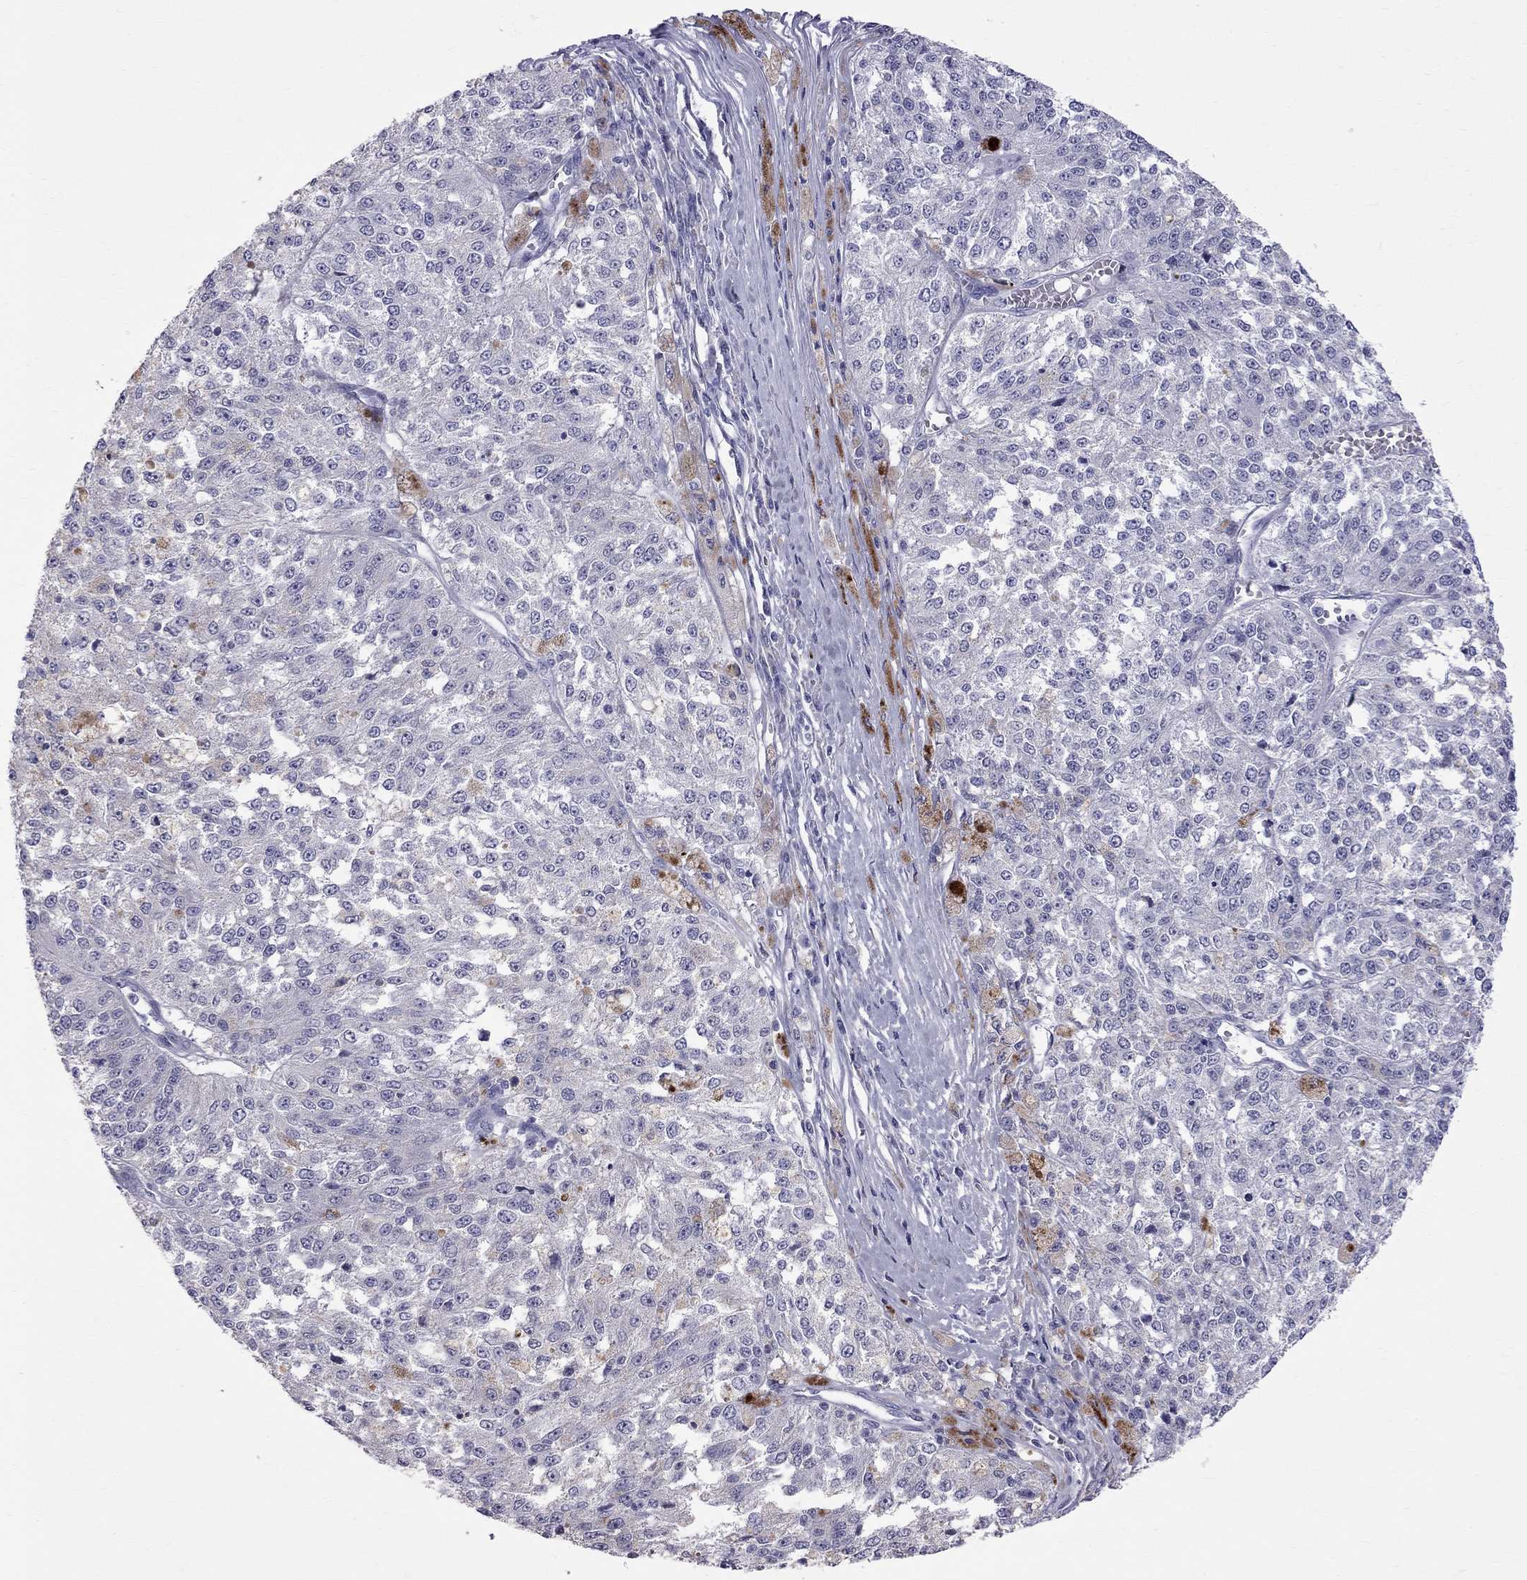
{"staining": {"intensity": "negative", "quantity": "none", "location": "none"}, "tissue": "melanoma", "cell_type": "Tumor cells", "image_type": "cancer", "snomed": [{"axis": "morphology", "description": "Malignant melanoma, Metastatic site"}, {"axis": "topography", "description": "Lymph node"}], "caption": "High power microscopy micrograph of an IHC image of malignant melanoma (metastatic site), revealing no significant staining in tumor cells. (Brightfield microscopy of DAB (3,3'-diaminobenzidine) IHC at high magnification).", "gene": "CFAP91", "patient": {"sex": "female", "age": 64}}